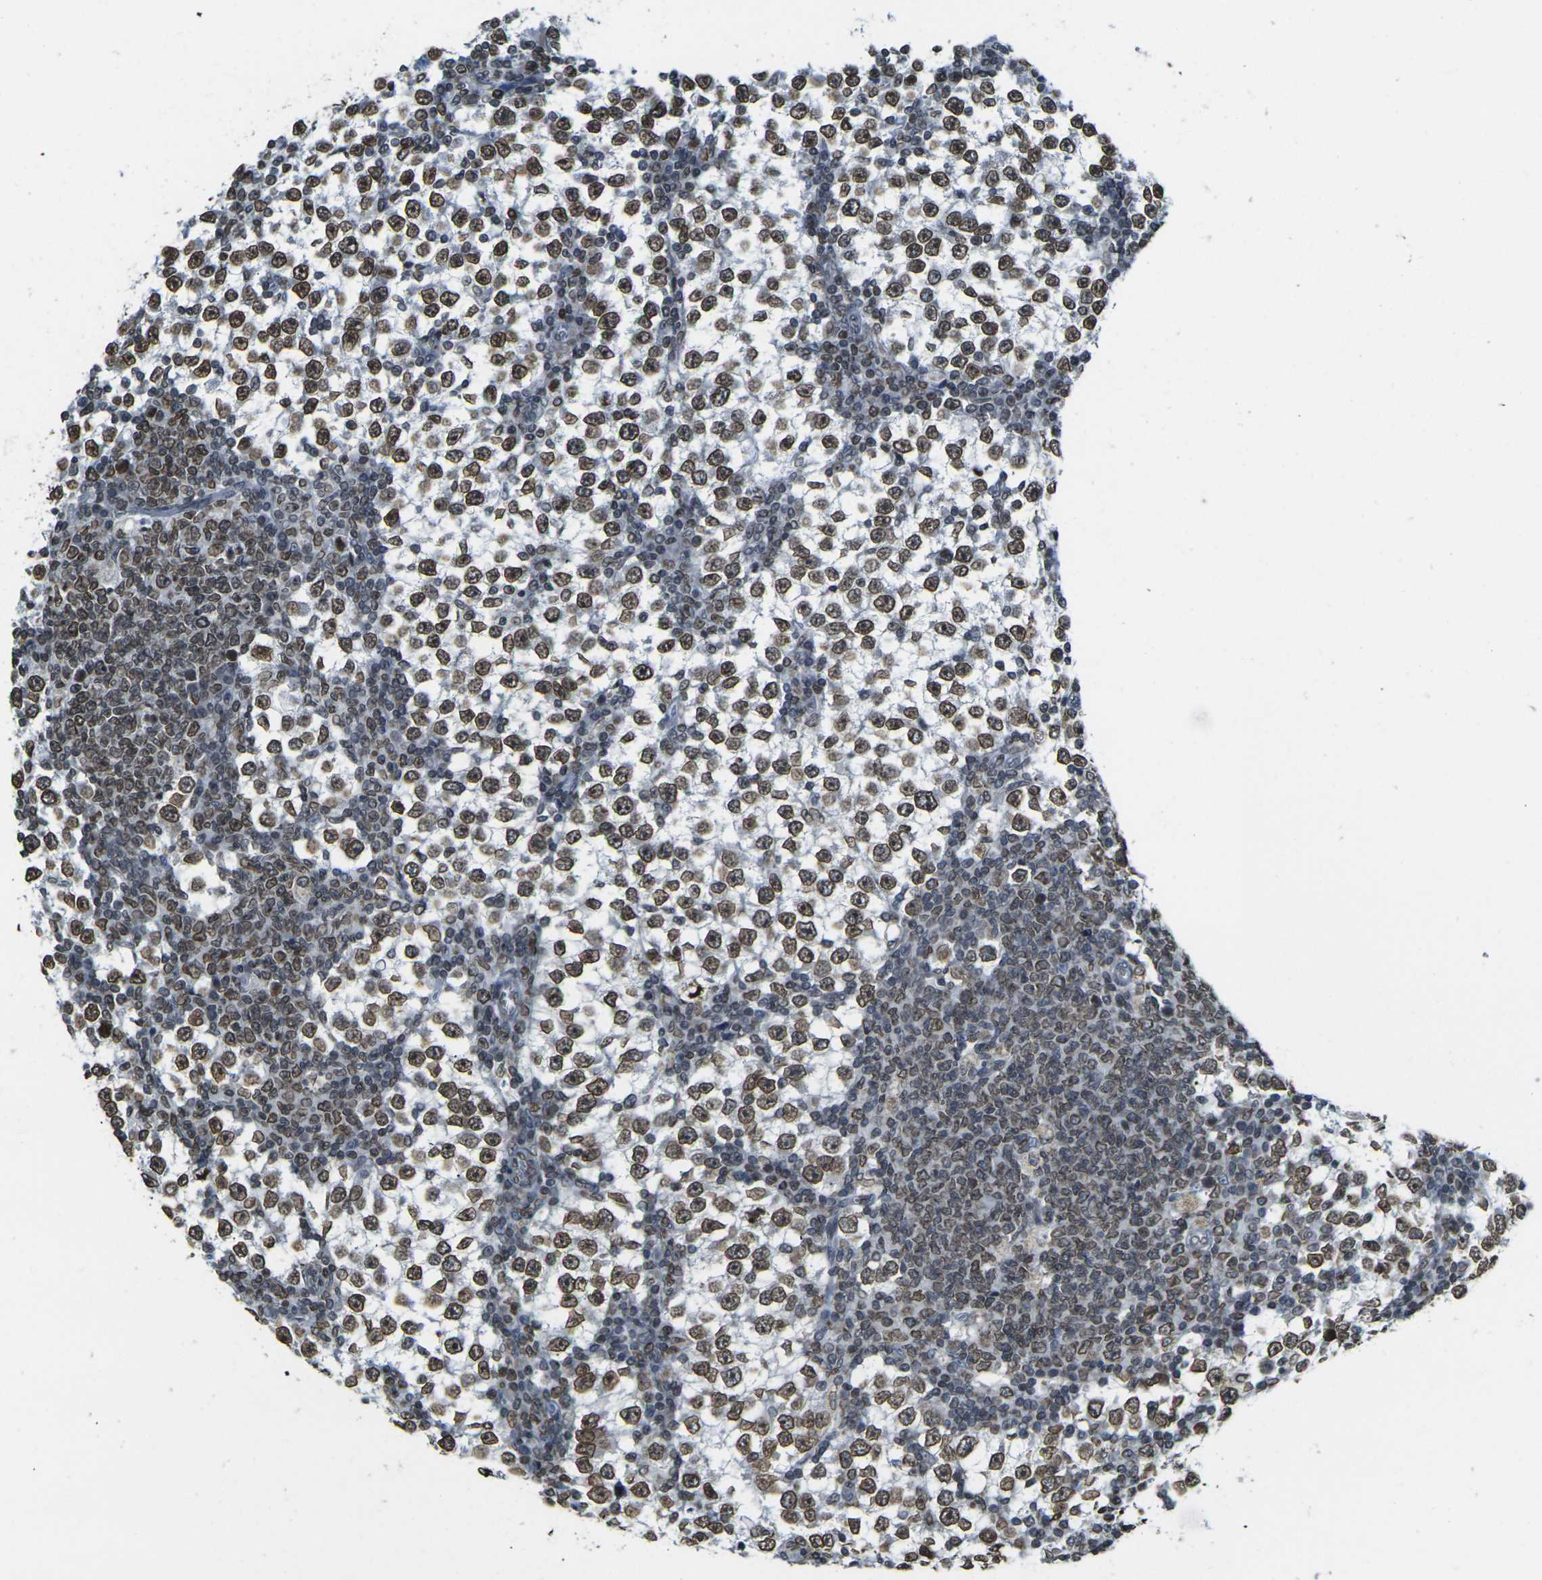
{"staining": {"intensity": "strong", "quantity": ">75%", "location": "cytoplasmic/membranous,nuclear"}, "tissue": "testis cancer", "cell_type": "Tumor cells", "image_type": "cancer", "snomed": [{"axis": "morphology", "description": "Seminoma, NOS"}, {"axis": "topography", "description": "Testis"}], "caption": "Immunohistochemical staining of seminoma (testis) shows strong cytoplasmic/membranous and nuclear protein positivity in approximately >75% of tumor cells.", "gene": "BRDT", "patient": {"sex": "male", "age": 65}}